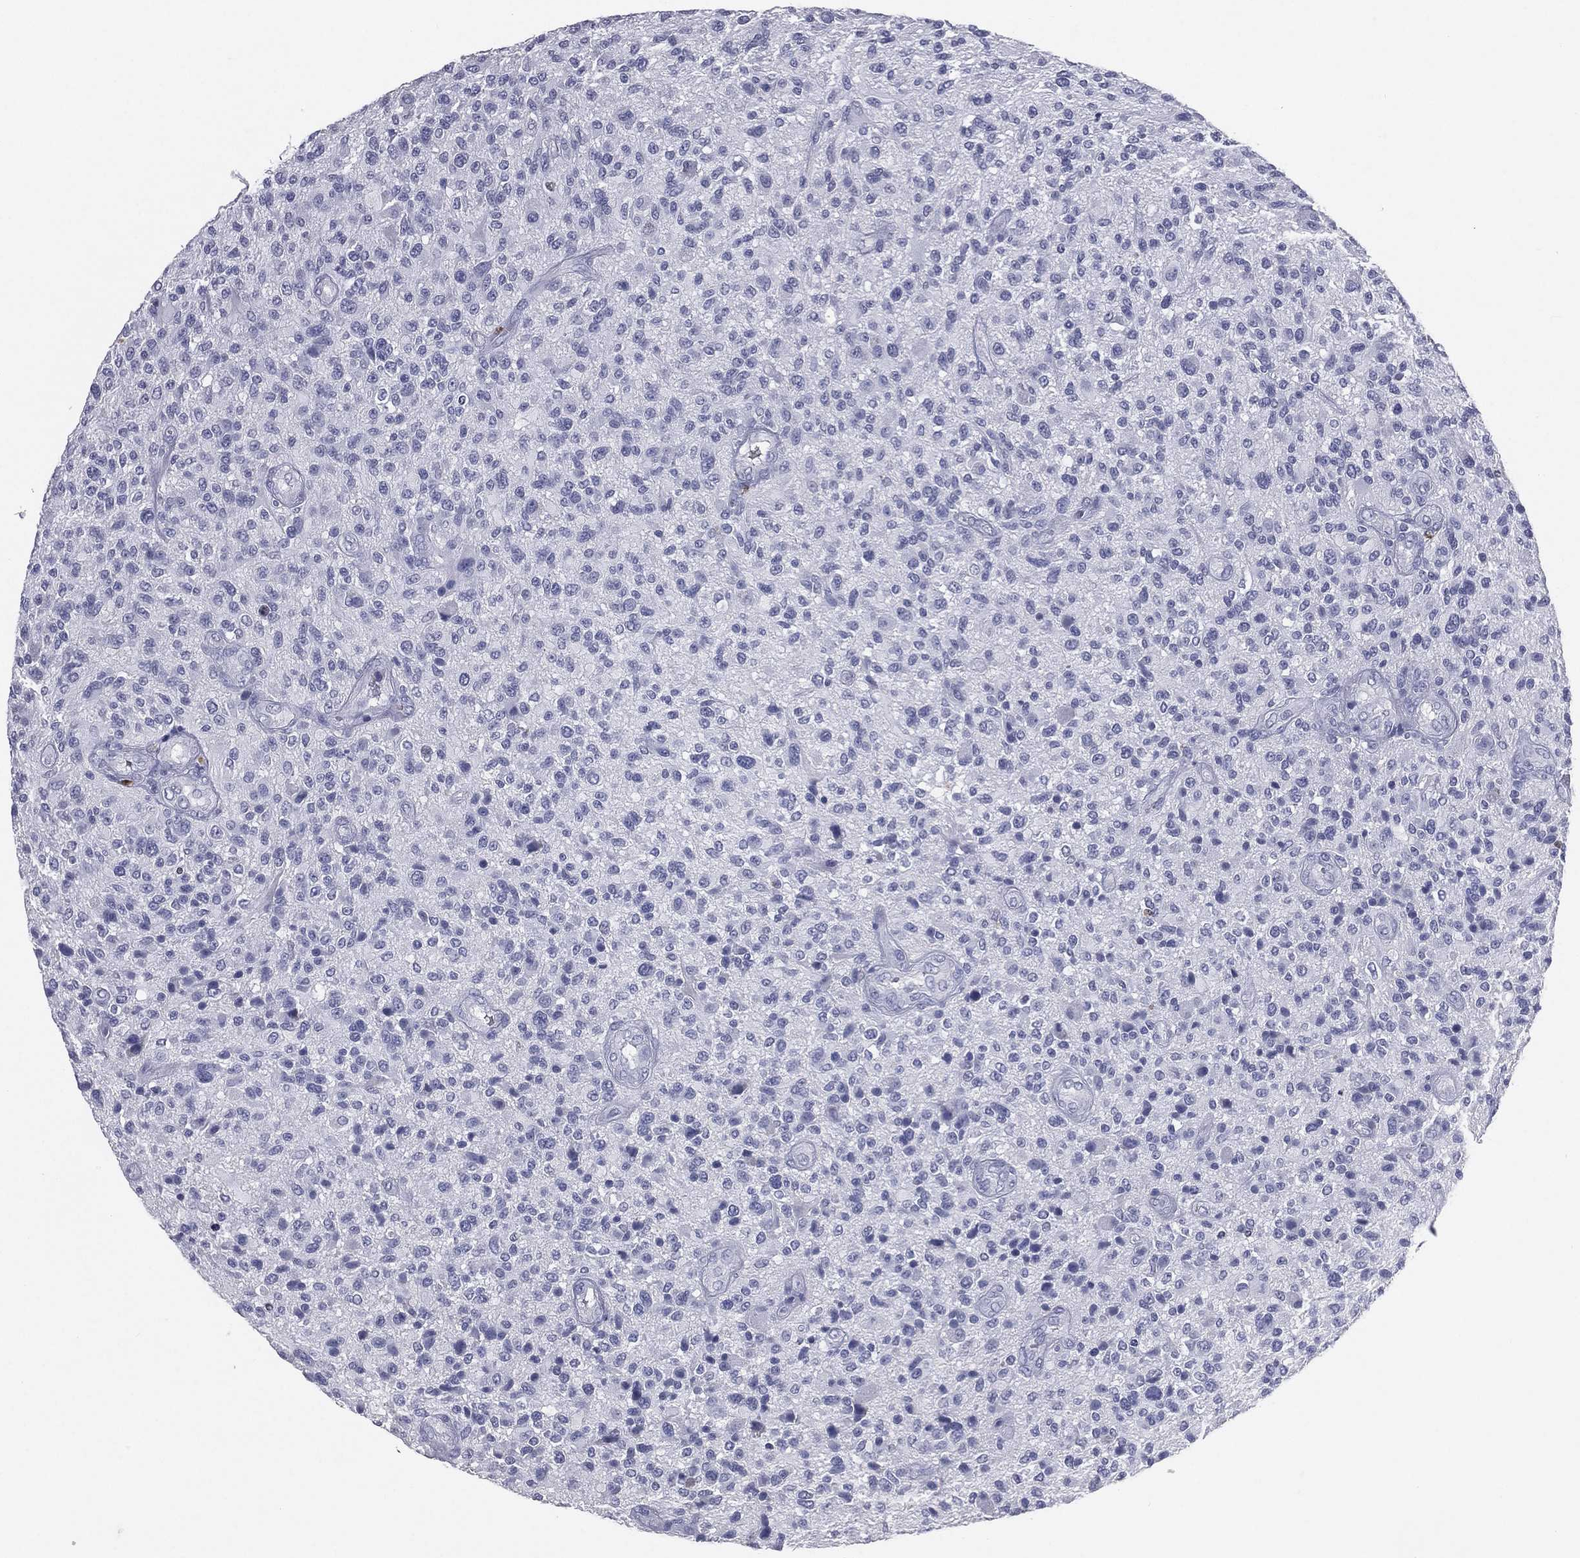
{"staining": {"intensity": "negative", "quantity": "none", "location": "none"}, "tissue": "glioma", "cell_type": "Tumor cells", "image_type": "cancer", "snomed": [{"axis": "morphology", "description": "Glioma, malignant, High grade"}, {"axis": "topography", "description": "Brain"}], "caption": "Tumor cells are negative for protein expression in human malignant glioma (high-grade).", "gene": "ESX1", "patient": {"sex": "male", "age": 47}}